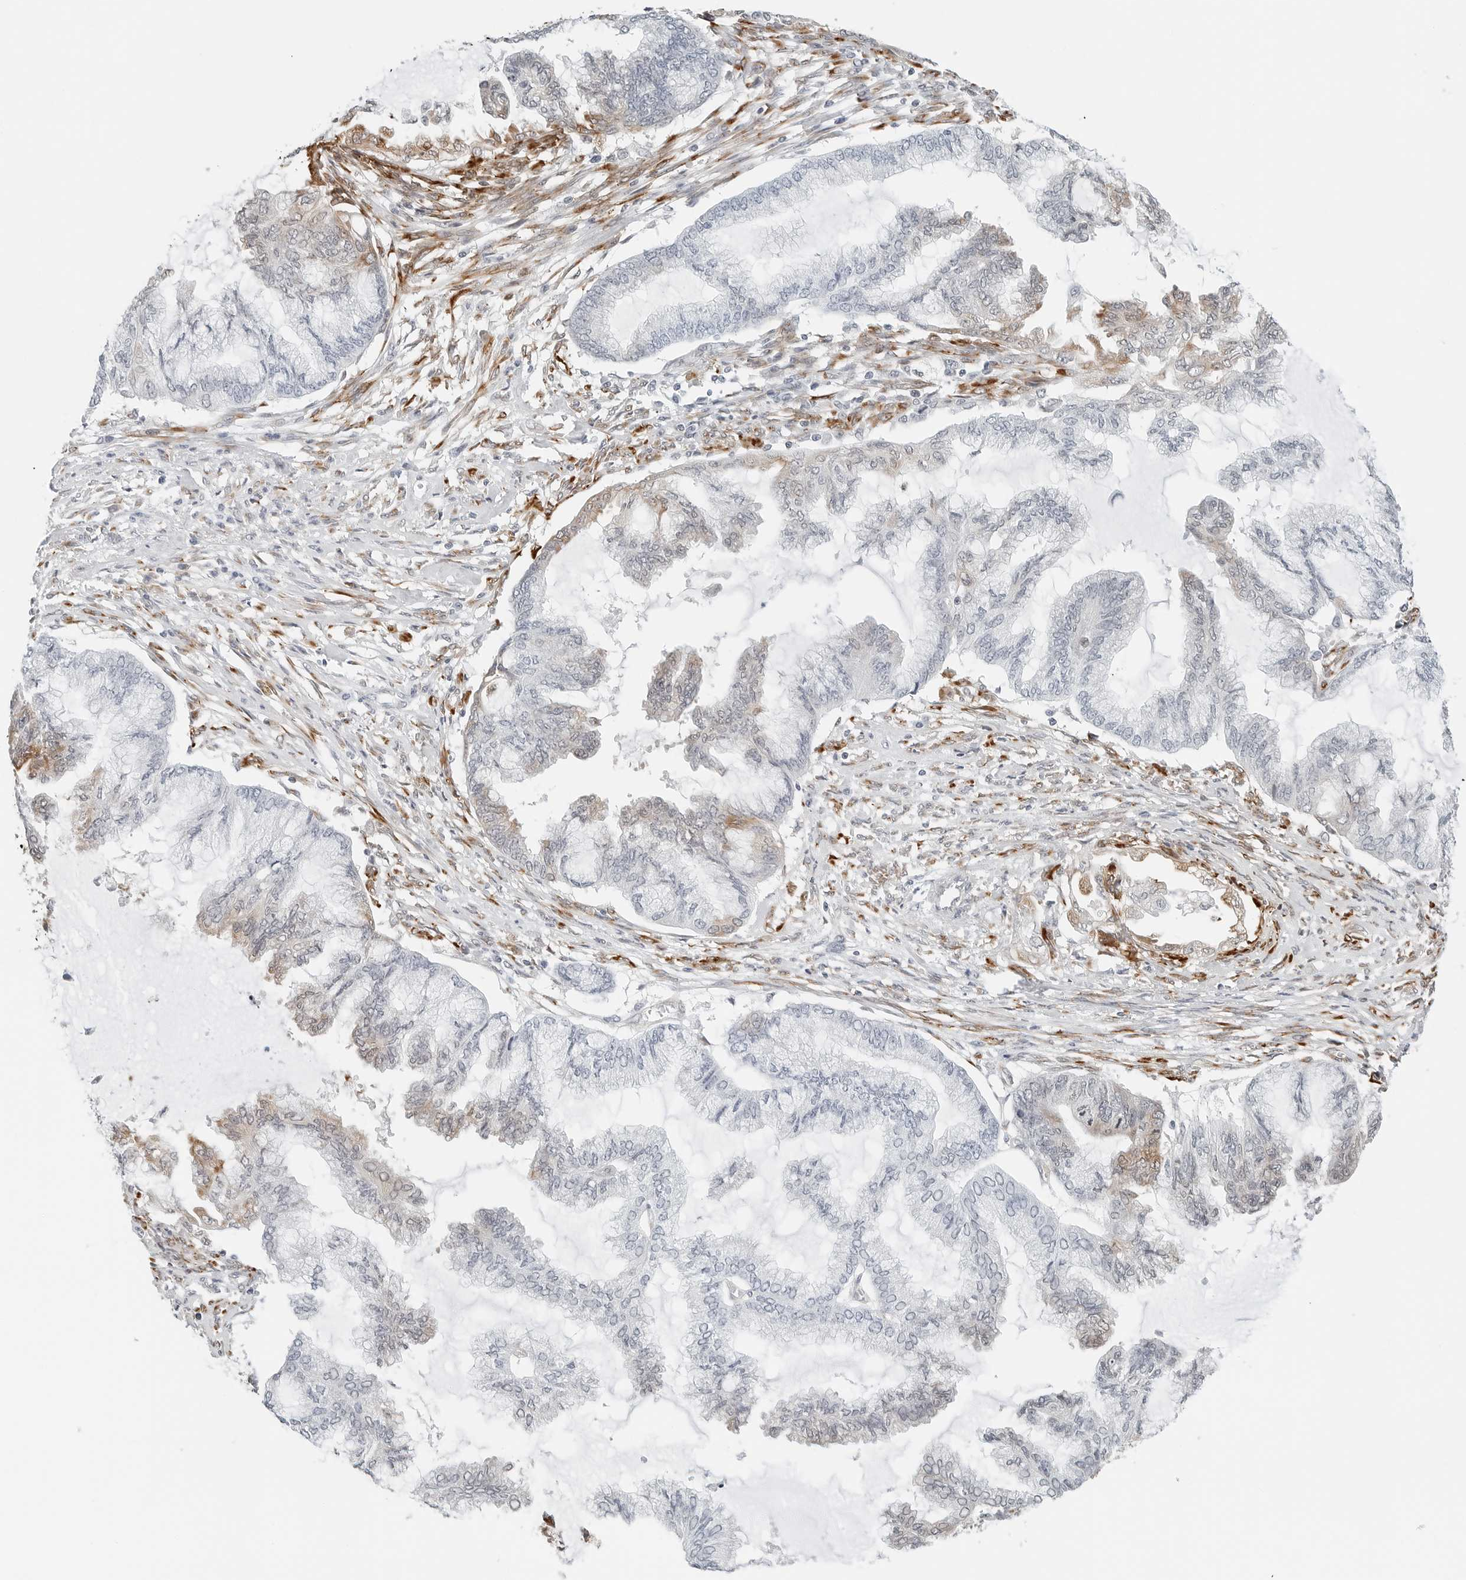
{"staining": {"intensity": "weak", "quantity": "<25%", "location": "cytoplasmic/membranous"}, "tissue": "endometrial cancer", "cell_type": "Tumor cells", "image_type": "cancer", "snomed": [{"axis": "morphology", "description": "Adenocarcinoma, NOS"}, {"axis": "topography", "description": "Endometrium"}], "caption": "Human adenocarcinoma (endometrial) stained for a protein using IHC exhibits no expression in tumor cells.", "gene": "P4HA2", "patient": {"sex": "female", "age": 86}}